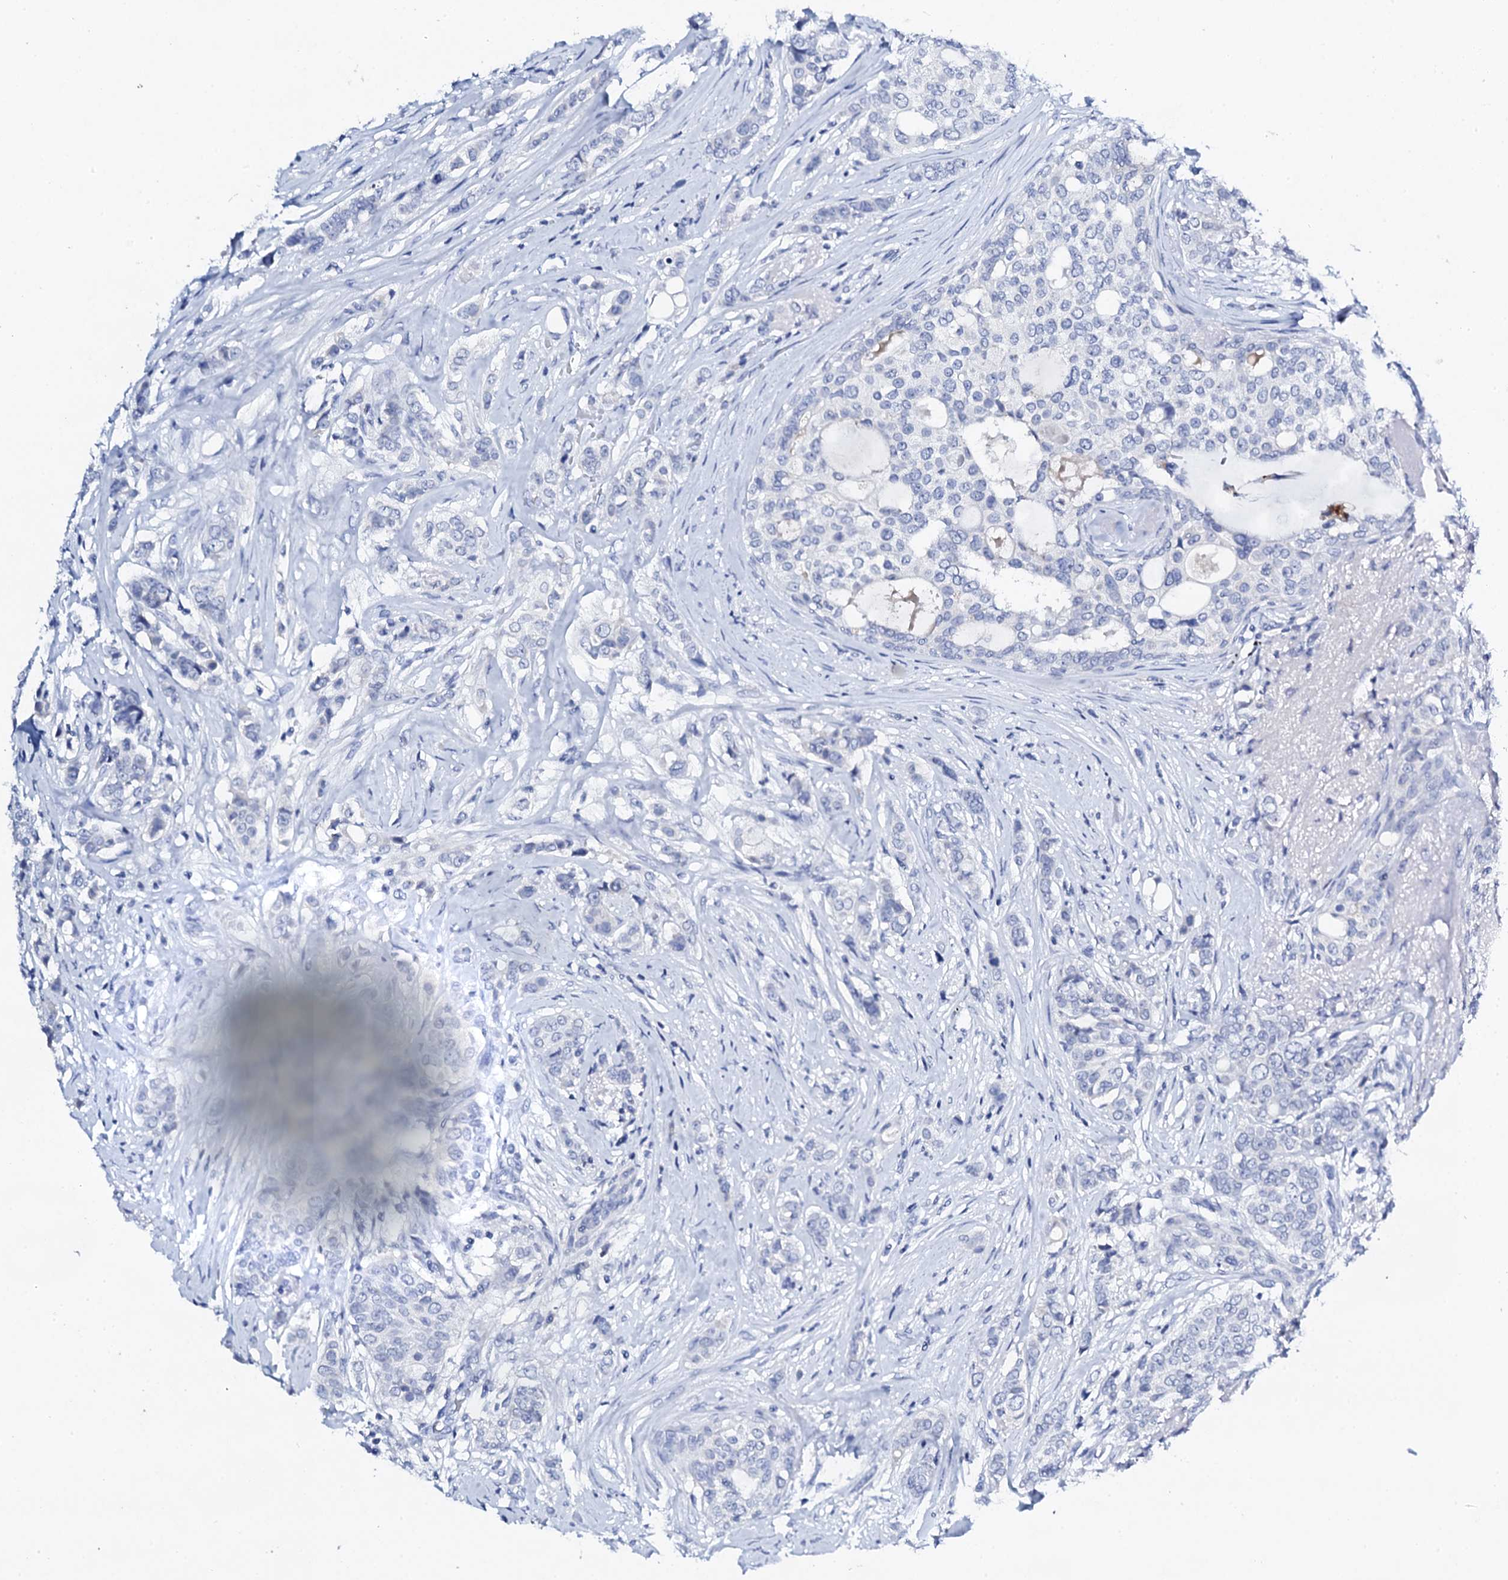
{"staining": {"intensity": "negative", "quantity": "none", "location": "none"}, "tissue": "breast cancer", "cell_type": "Tumor cells", "image_type": "cancer", "snomed": [{"axis": "morphology", "description": "Lobular carcinoma"}, {"axis": "topography", "description": "Breast"}], "caption": "Tumor cells are negative for protein expression in human breast lobular carcinoma.", "gene": "FBXL16", "patient": {"sex": "female", "age": 51}}